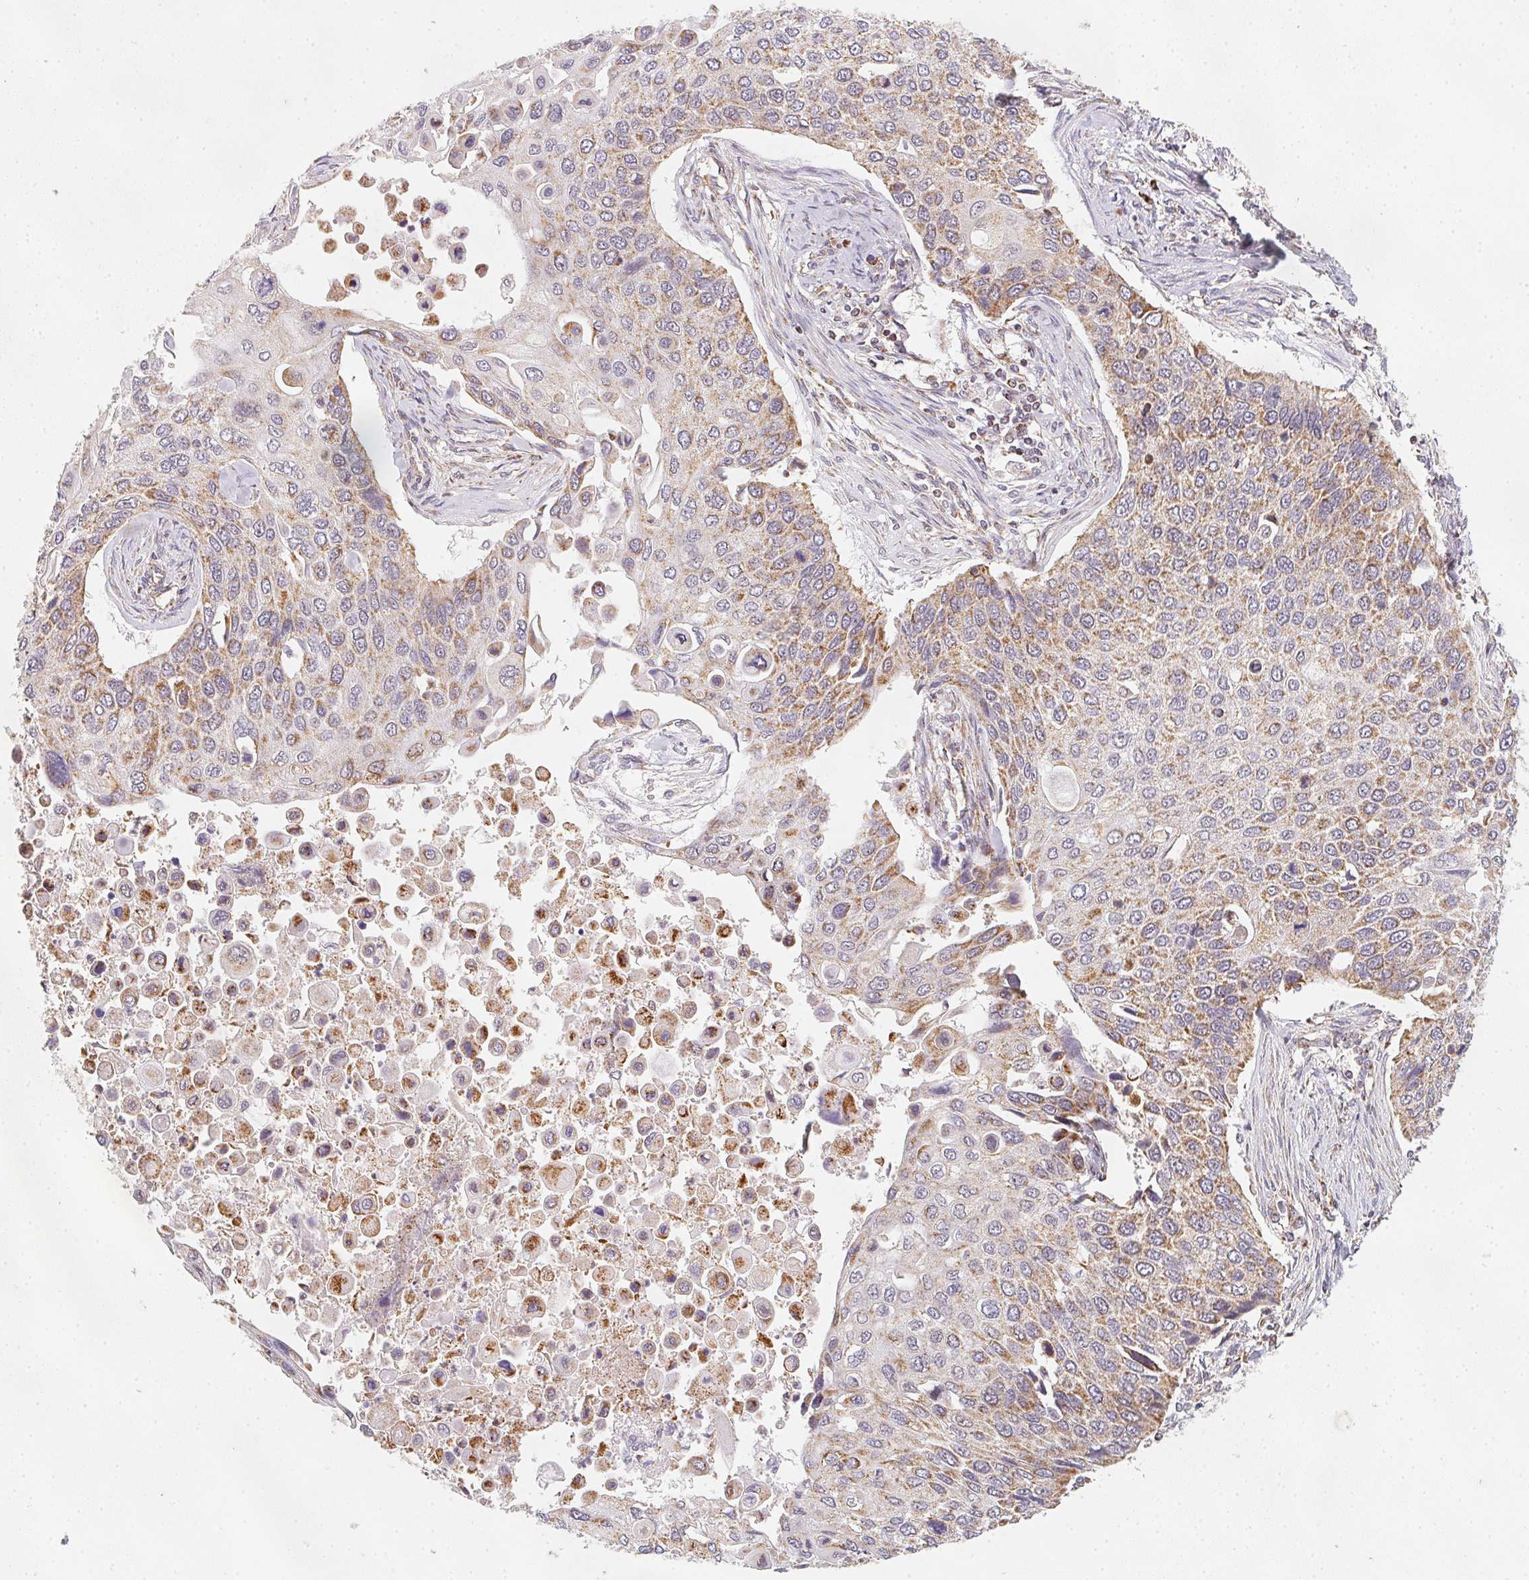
{"staining": {"intensity": "weak", "quantity": "25%-75%", "location": "cytoplasmic/membranous"}, "tissue": "lung cancer", "cell_type": "Tumor cells", "image_type": "cancer", "snomed": [{"axis": "morphology", "description": "Squamous cell carcinoma, NOS"}, {"axis": "morphology", "description": "Squamous cell carcinoma, metastatic, NOS"}, {"axis": "topography", "description": "Lung"}], "caption": "Immunohistochemistry (IHC) of lung cancer (squamous cell carcinoma) exhibits low levels of weak cytoplasmic/membranous expression in about 25%-75% of tumor cells. The staining was performed using DAB (3,3'-diaminobenzidine), with brown indicating positive protein expression. Nuclei are stained blue with hematoxylin.", "gene": "NDUFS6", "patient": {"sex": "male", "age": 63}}